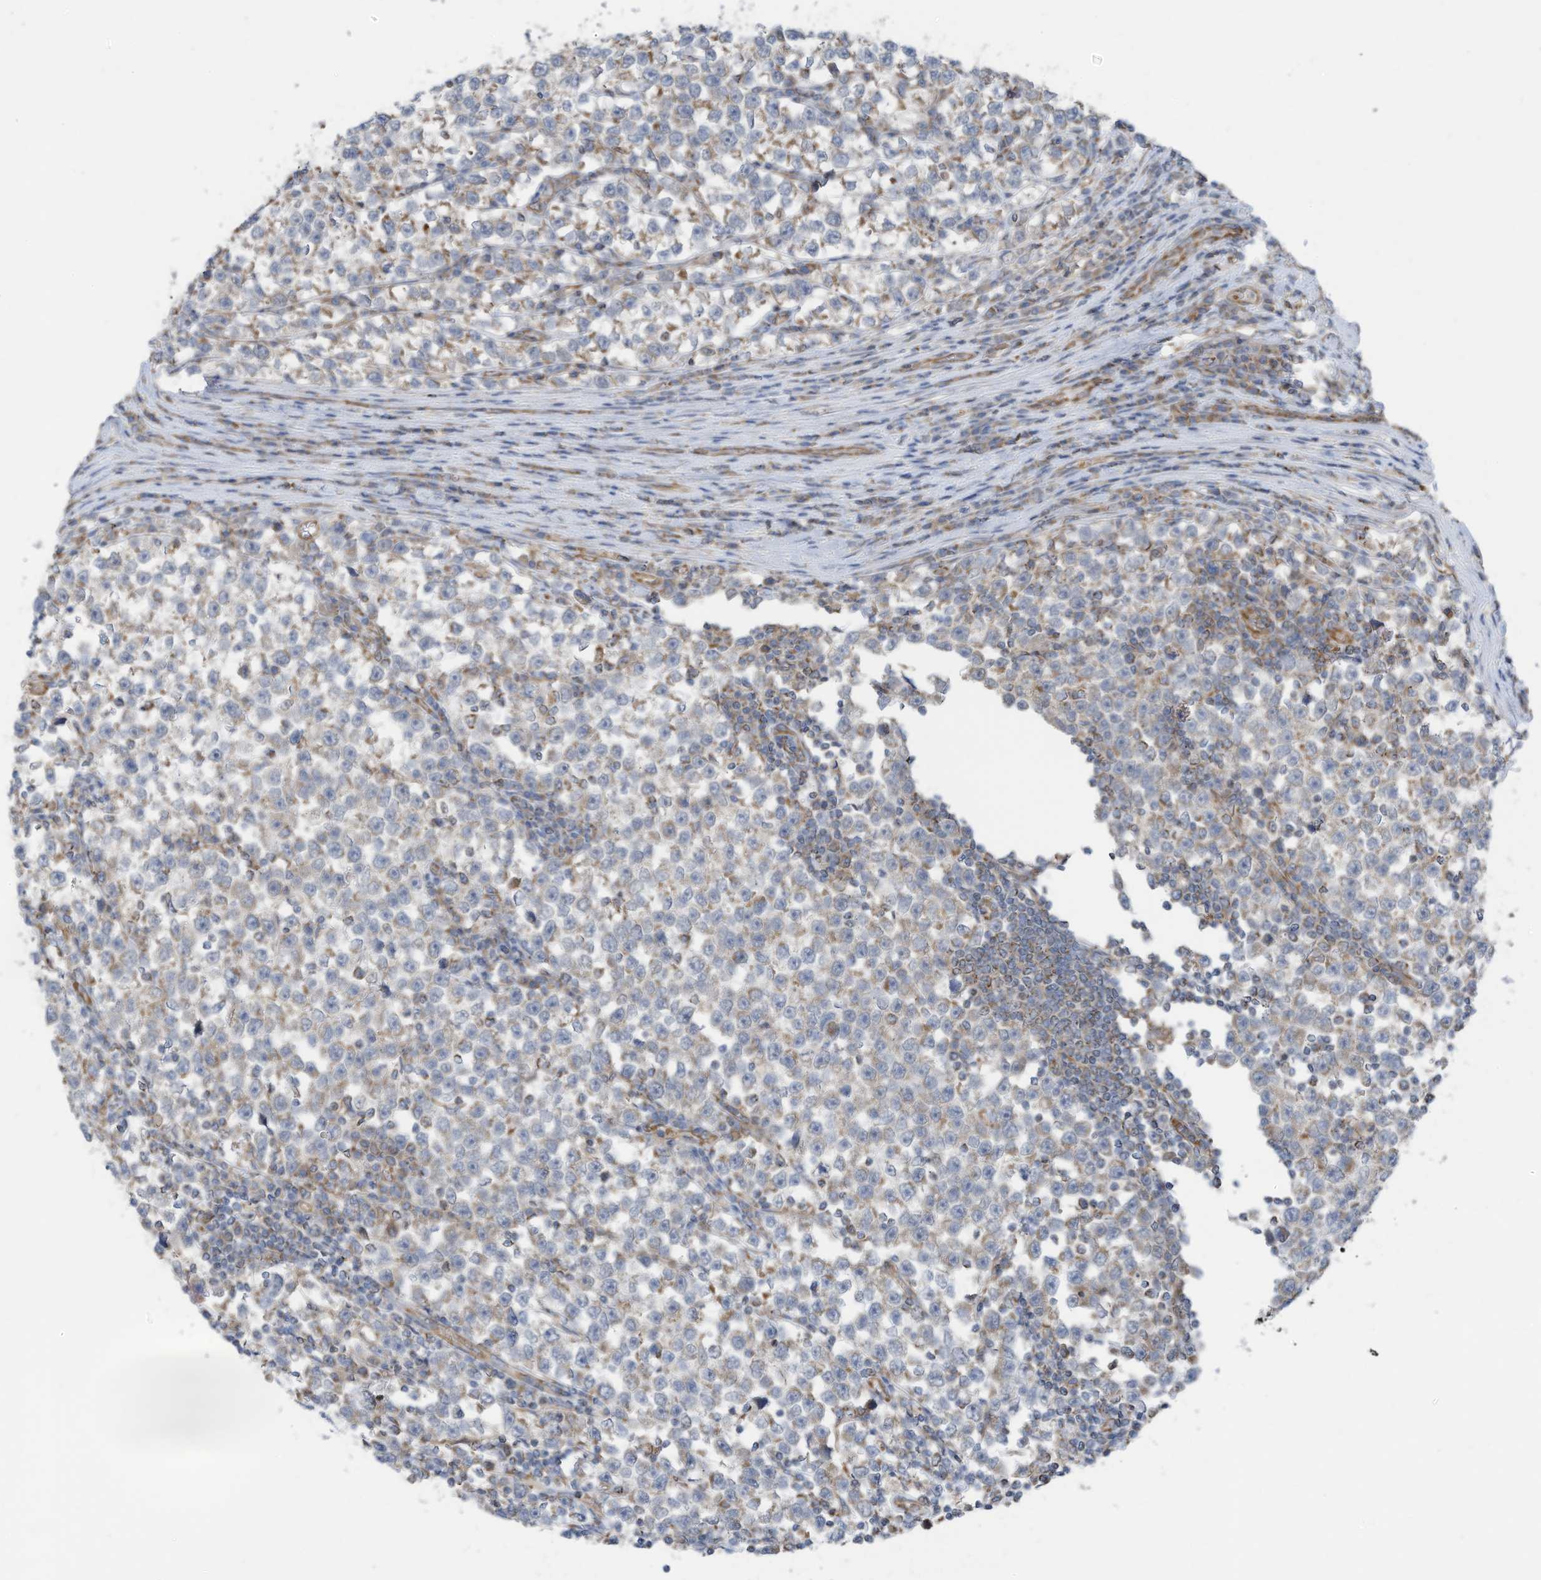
{"staining": {"intensity": "weak", "quantity": "<25%", "location": "cytoplasmic/membranous"}, "tissue": "testis cancer", "cell_type": "Tumor cells", "image_type": "cancer", "snomed": [{"axis": "morphology", "description": "Normal tissue, NOS"}, {"axis": "morphology", "description": "Seminoma, NOS"}, {"axis": "topography", "description": "Testis"}], "caption": "Seminoma (testis) stained for a protein using IHC reveals no staining tumor cells.", "gene": "EOMES", "patient": {"sex": "male", "age": 43}}